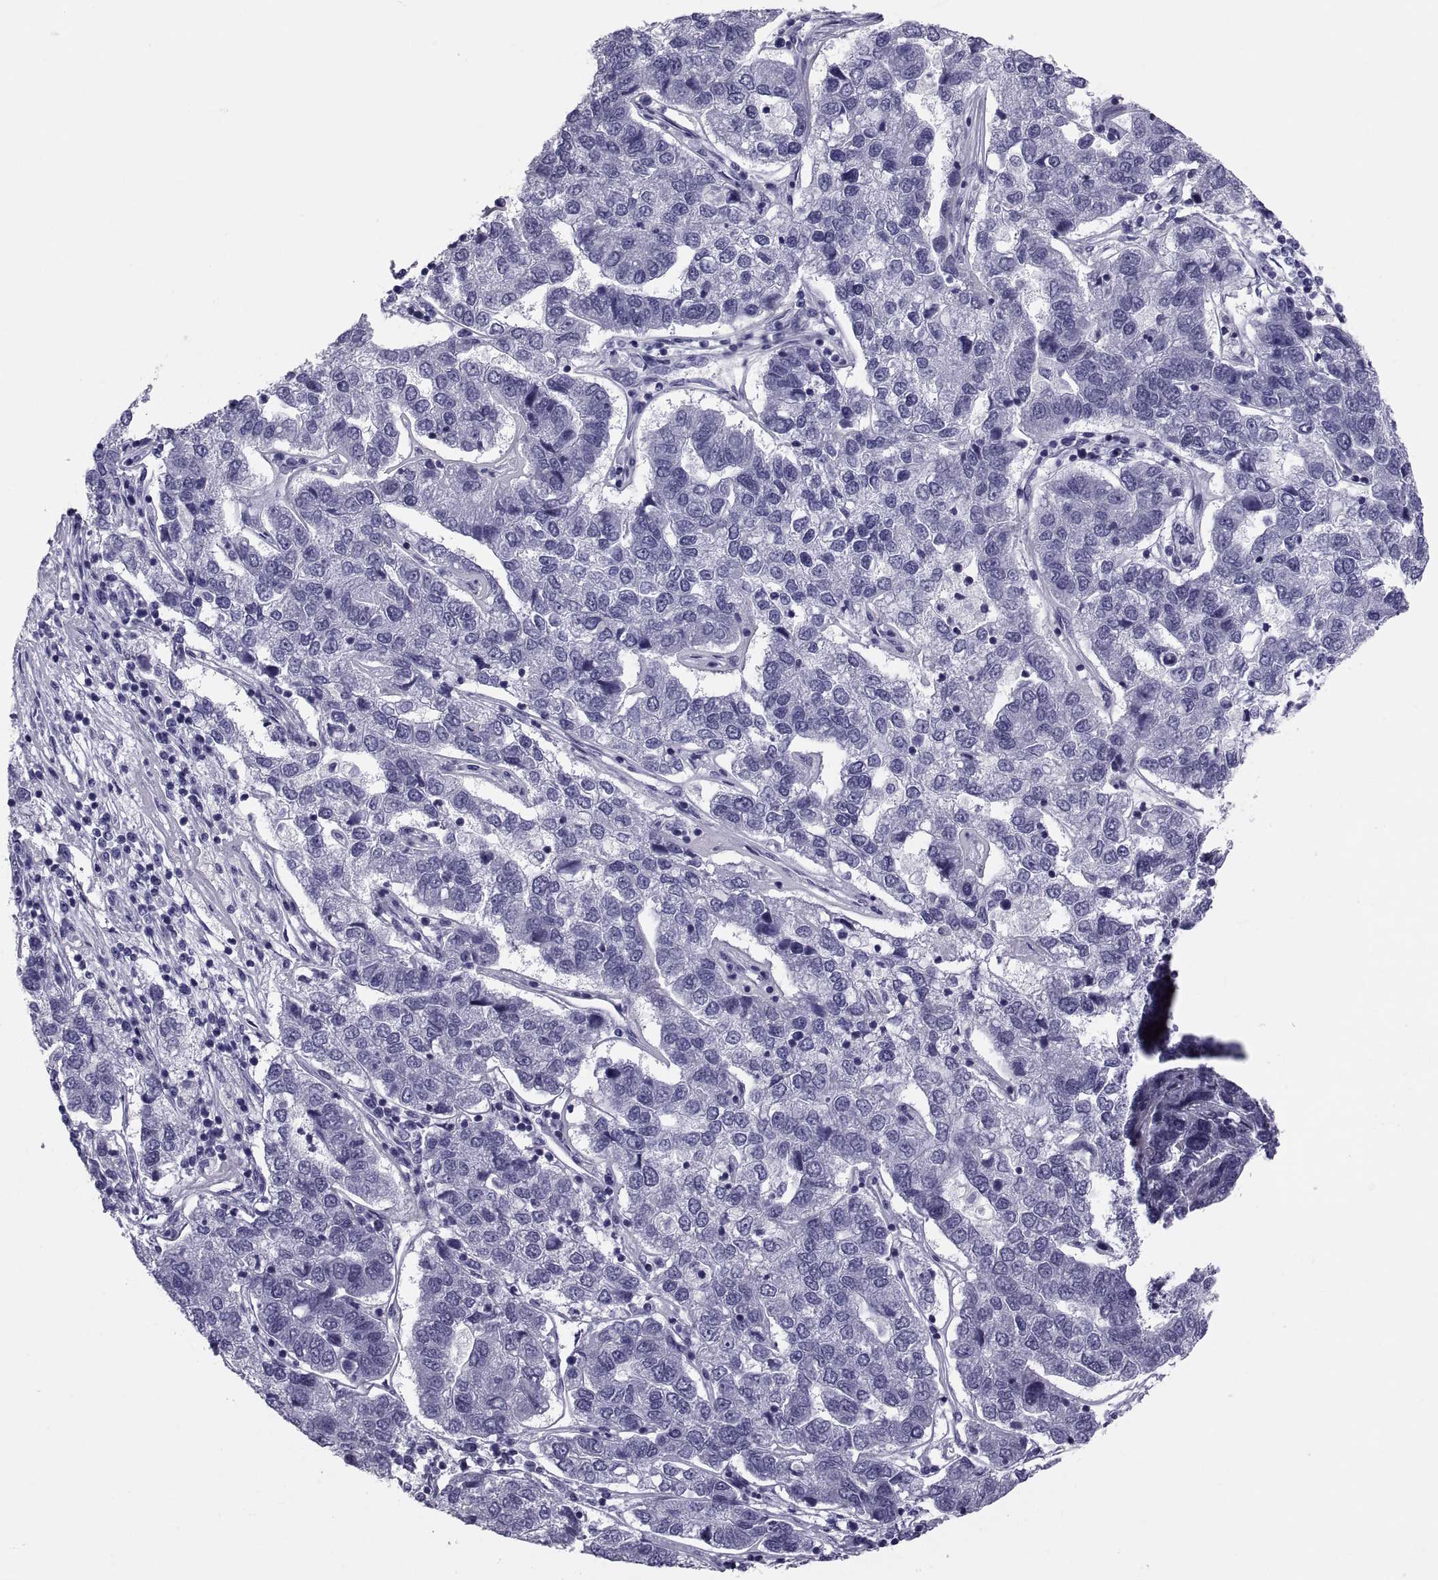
{"staining": {"intensity": "negative", "quantity": "none", "location": "none"}, "tissue": "pancreatic cancer", "cell_type": "Tumor cells", "image_type": "cancer", "snomed": [{"axis": "morphology", "description": "Adenocarcinoma, NOS"}, {"axis": "topography", "description": "Pancreas"}], "caption": "Immunohistochemical staining of pancreatic adenocarcinoma demonstrates no significant expression in tumor cells.", "gene": "DEFB129", "patient": {"sex": "female", "age": 61}}